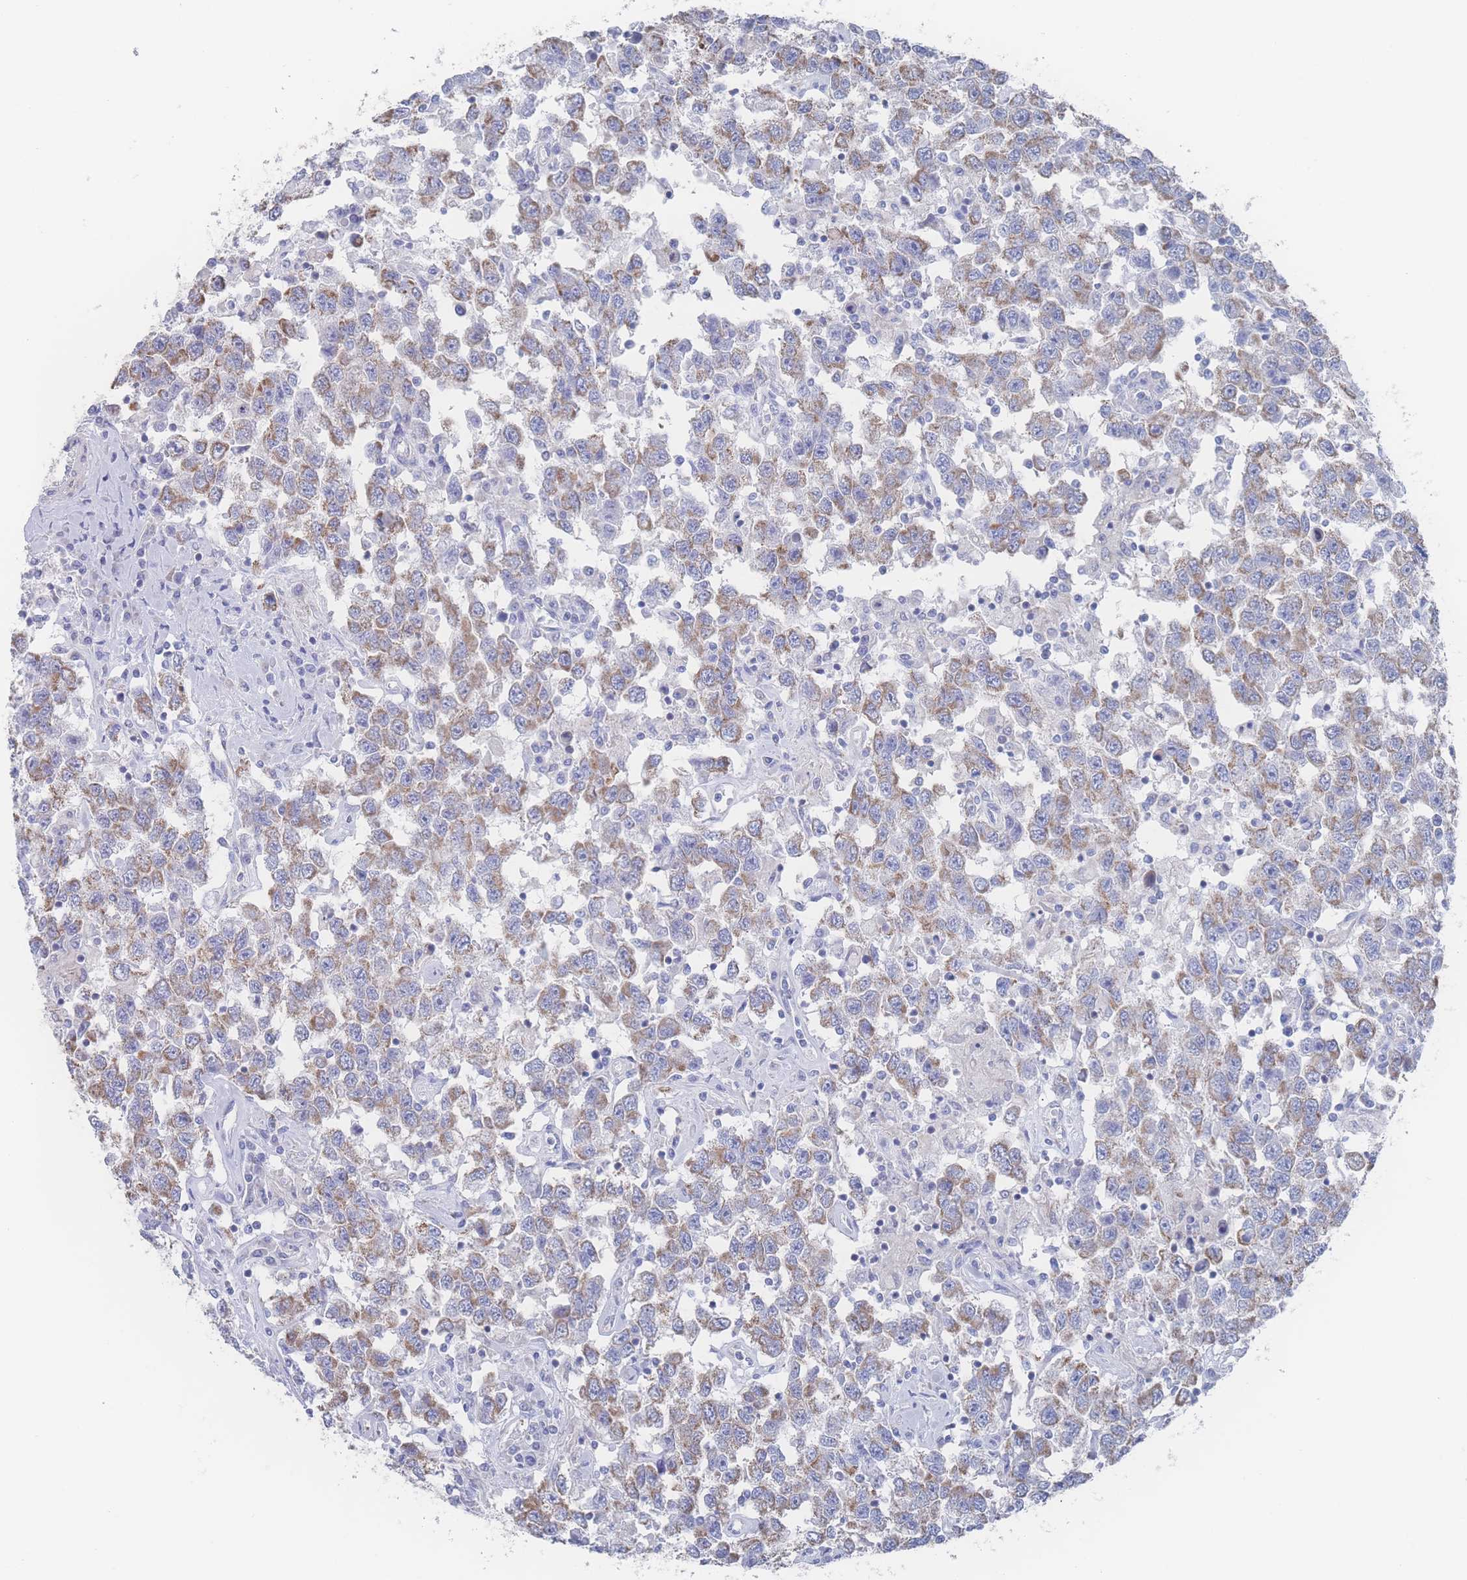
{"staining": {"intensity": "moderate", "quantity": ">75%", "location": "cytoplasmic/membranous"}, "tissue": "testis cancer", "cell_type": "Tumor cells", "image_type": "cancer", "snomed": [{"axis": "morphology", "description": "Seminoma, NOS"}, {"axis": "topography", "description": "Testis"}], "caption": "Testis seminoma was stained to show a protein in brown. There is medium levels of moderate cytoplasmic/membranous staining in approximately >75% of tumor cells.", "gene": "SNPH", "patient": {"sex": "male", "age": 41}}